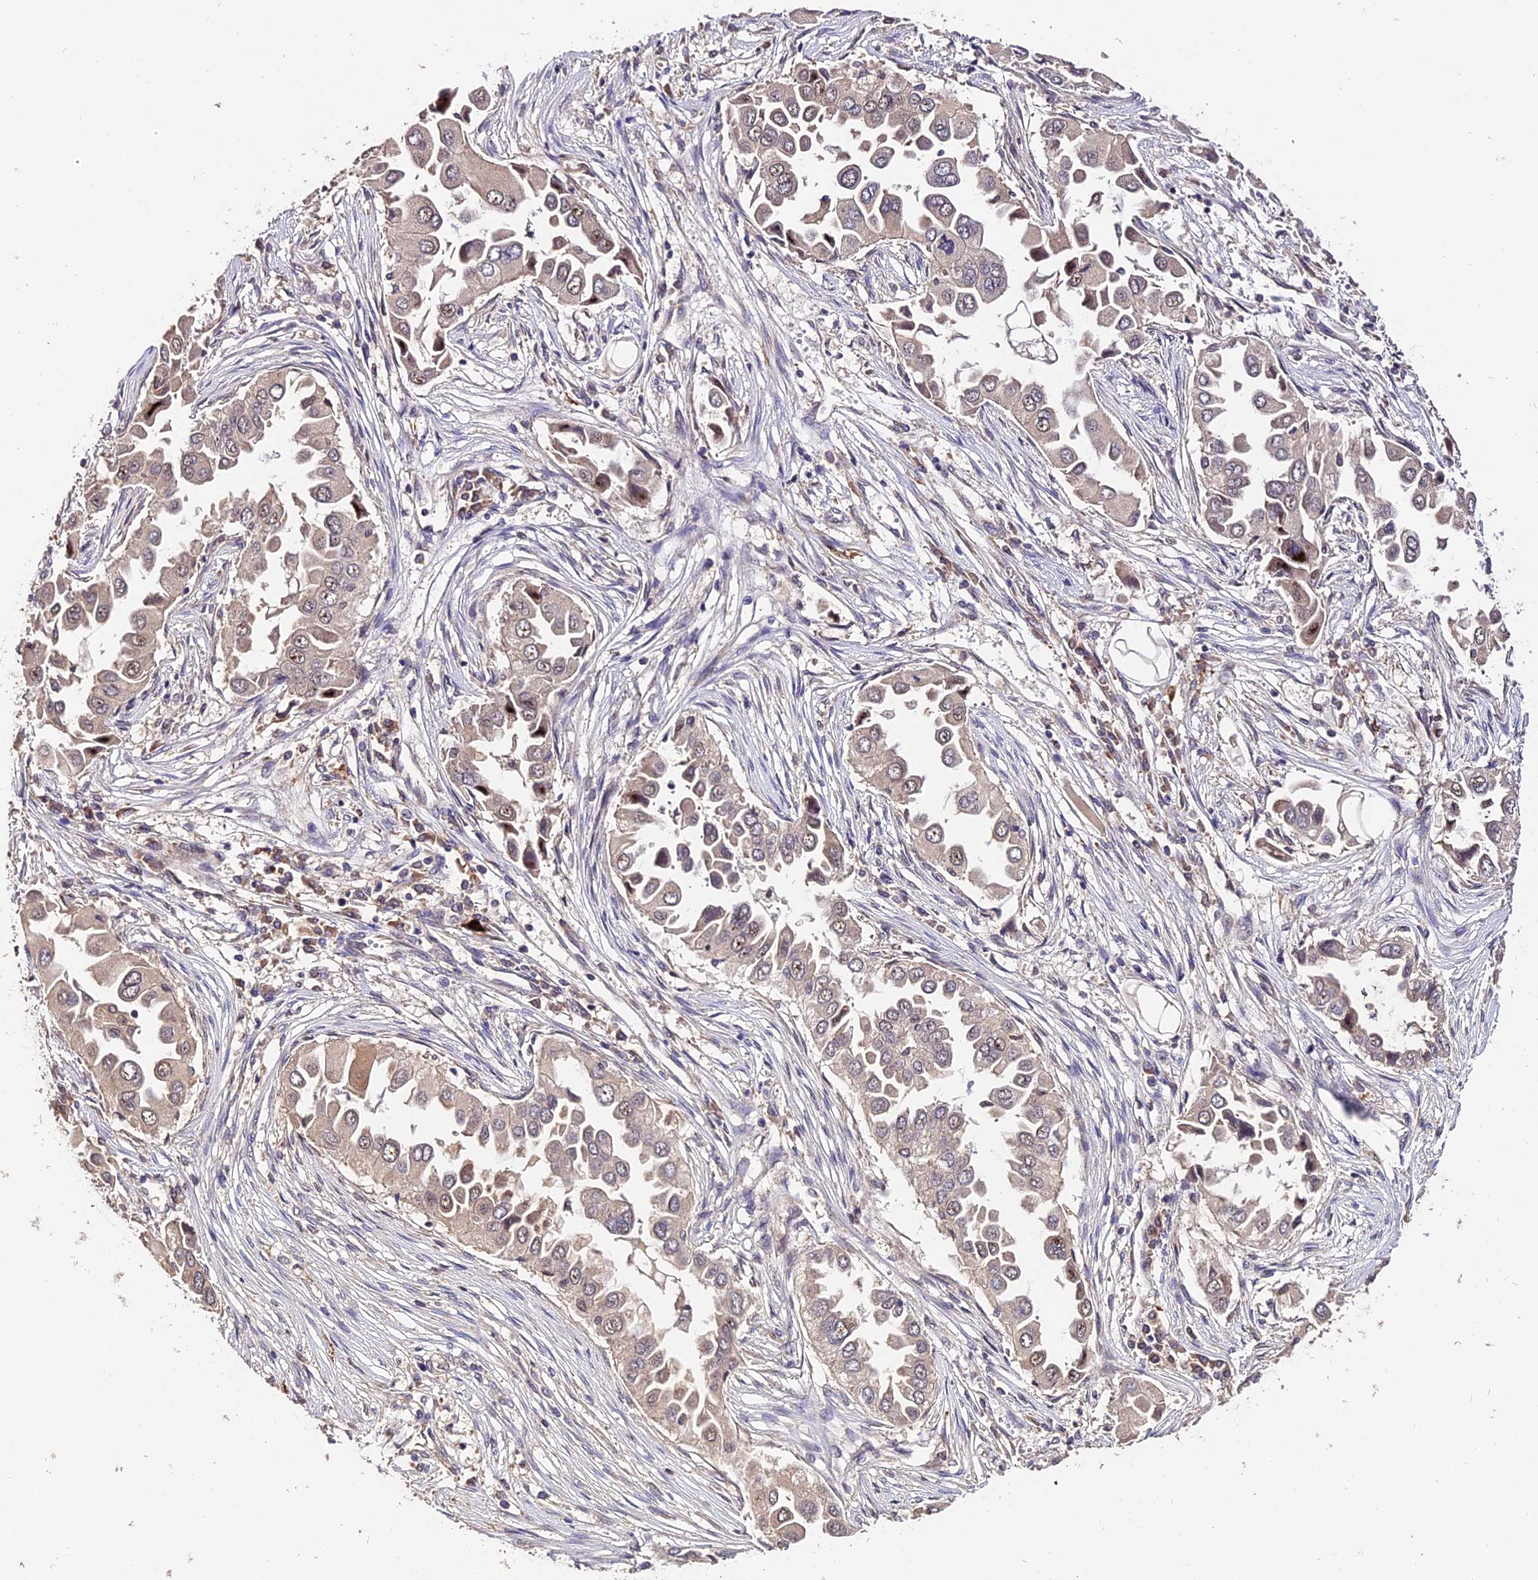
{"staining": {"intensity": "weak", "quantity": "<25%", "location": "cytoplasmic/membranous,nuclear"}, "tissue": "lung cancer", "cell_type": "Tumor cells", "image_type": "cancer", "snomed": [{"axis": "morphology", "description": "Adenocarcinoma, NOS"}, {"axis": "topography", "description": "Lung"}], "caption": "Lung cancer was stained to show a protein in brown. There is no significant staining in tumor cells. (DAB IHC with hematoxylin counter stain).", "gene": "TRMT1", "patient": {"sex": "female", "age": 76}}